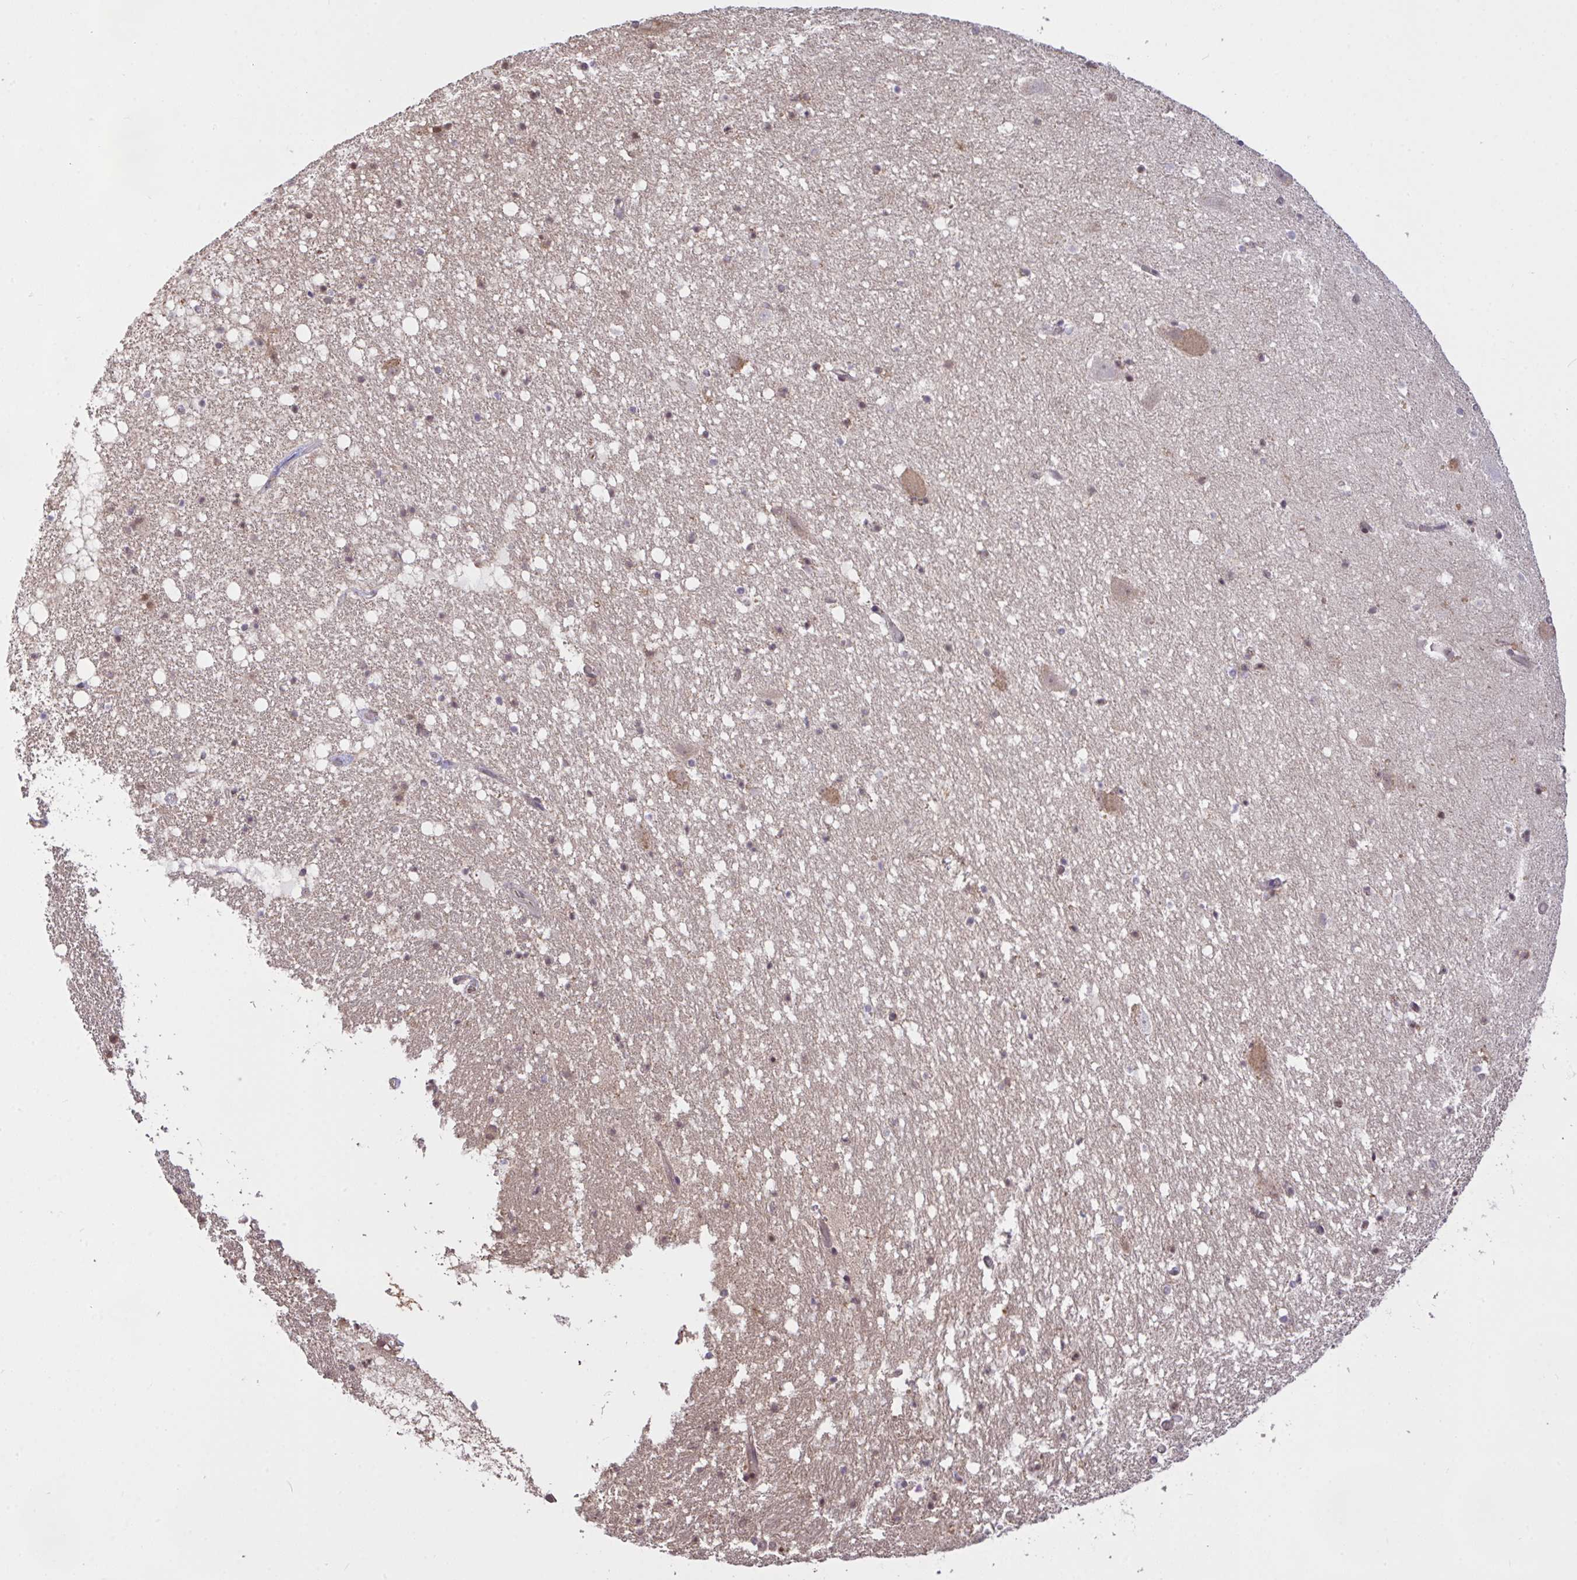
{"staining": {"intensity": "negative", "quantity": "none", "location": "none"}, "tissue": "hippocampus", "cell_type": "Glial cells", "image_type": "normal", "snomed": [{"axis": "morphology", "description": "Normal tissue, NOS"}, {"axis": "topography", "description": "Hippocampus"}], "caption": "A high-resolution histopathology image shows immunohistochemistry (IHC) staining of unremarkable hippocampus, which demonstrates no significant staining in glial cells.", "gene": "FCER1A", "patient": {"sex": "female", "age": 42}}